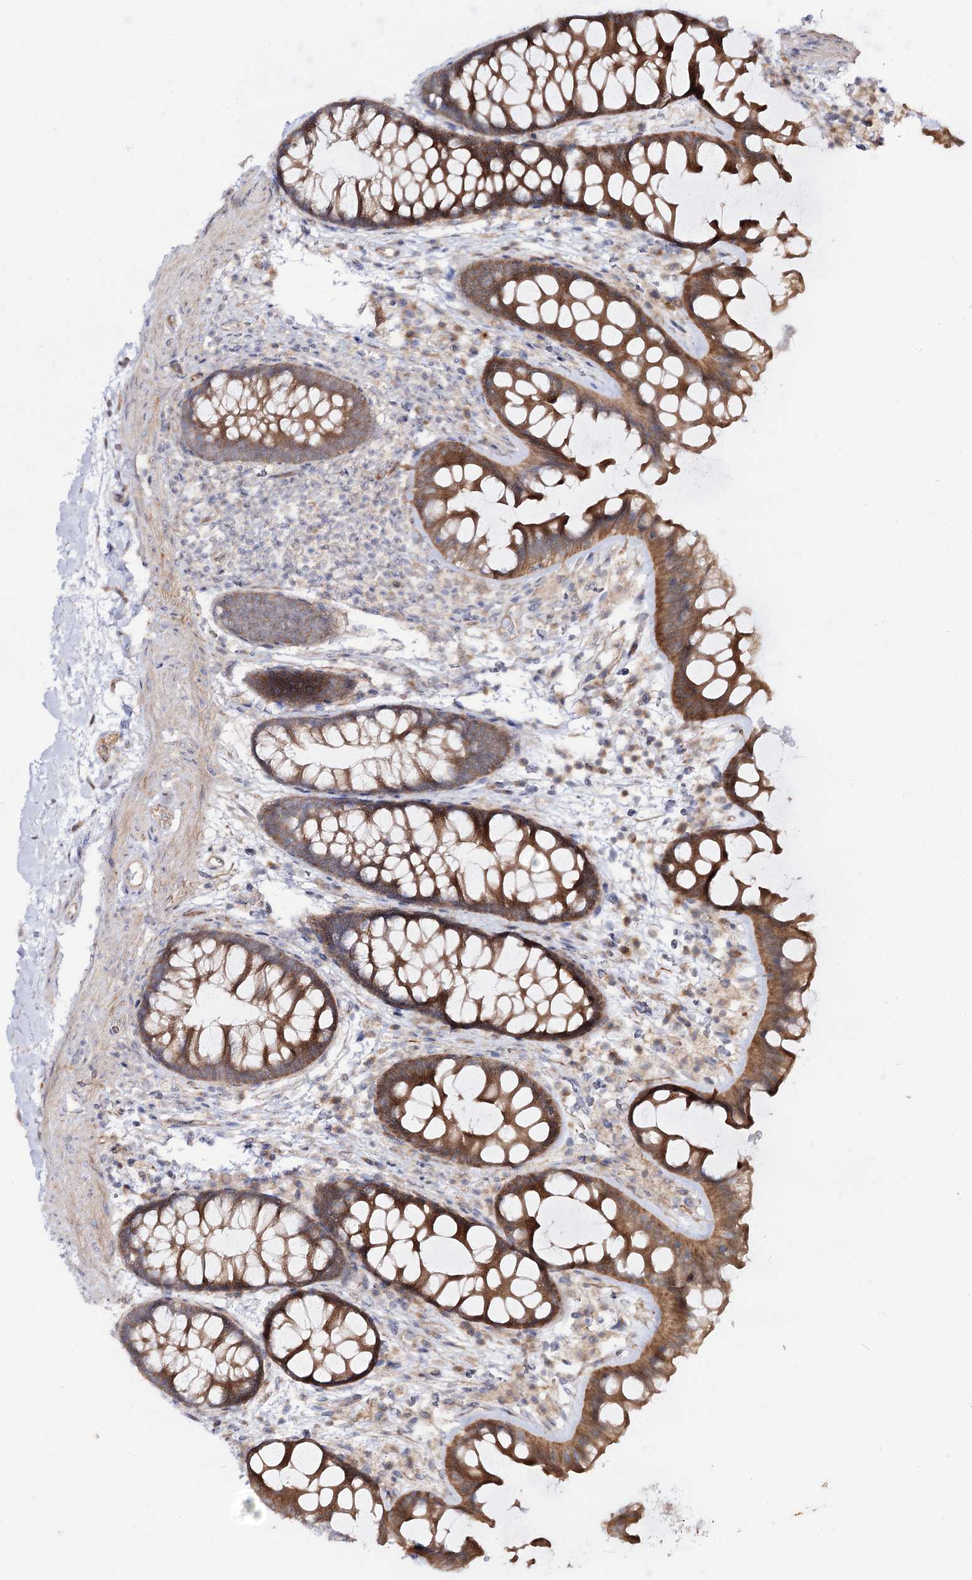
{"staining": {"intensity": "moderate", "quantity": ">75%", "location": "cytoplasmic/membranous"}, "tissue": "colon", "cell_type": "Endothelial cells", "image_type": "normal", "snomed": [{"axis": "morphology", "description": "Normal tissue, NOS"}, {"axis": "topography", "description": "Colon"}], "caption": "Colon was stained to show a protein in brown. There is medium levels of moderate cytoplasmic/membranous positivity in approximately >75% of endothelial cells. (DAB (3,3'-diaminobenzidine) IHC with brightfield microscopy, high magnification).", "gene": "C11orf80", "patient": {"sex": "female", "age": 62}}